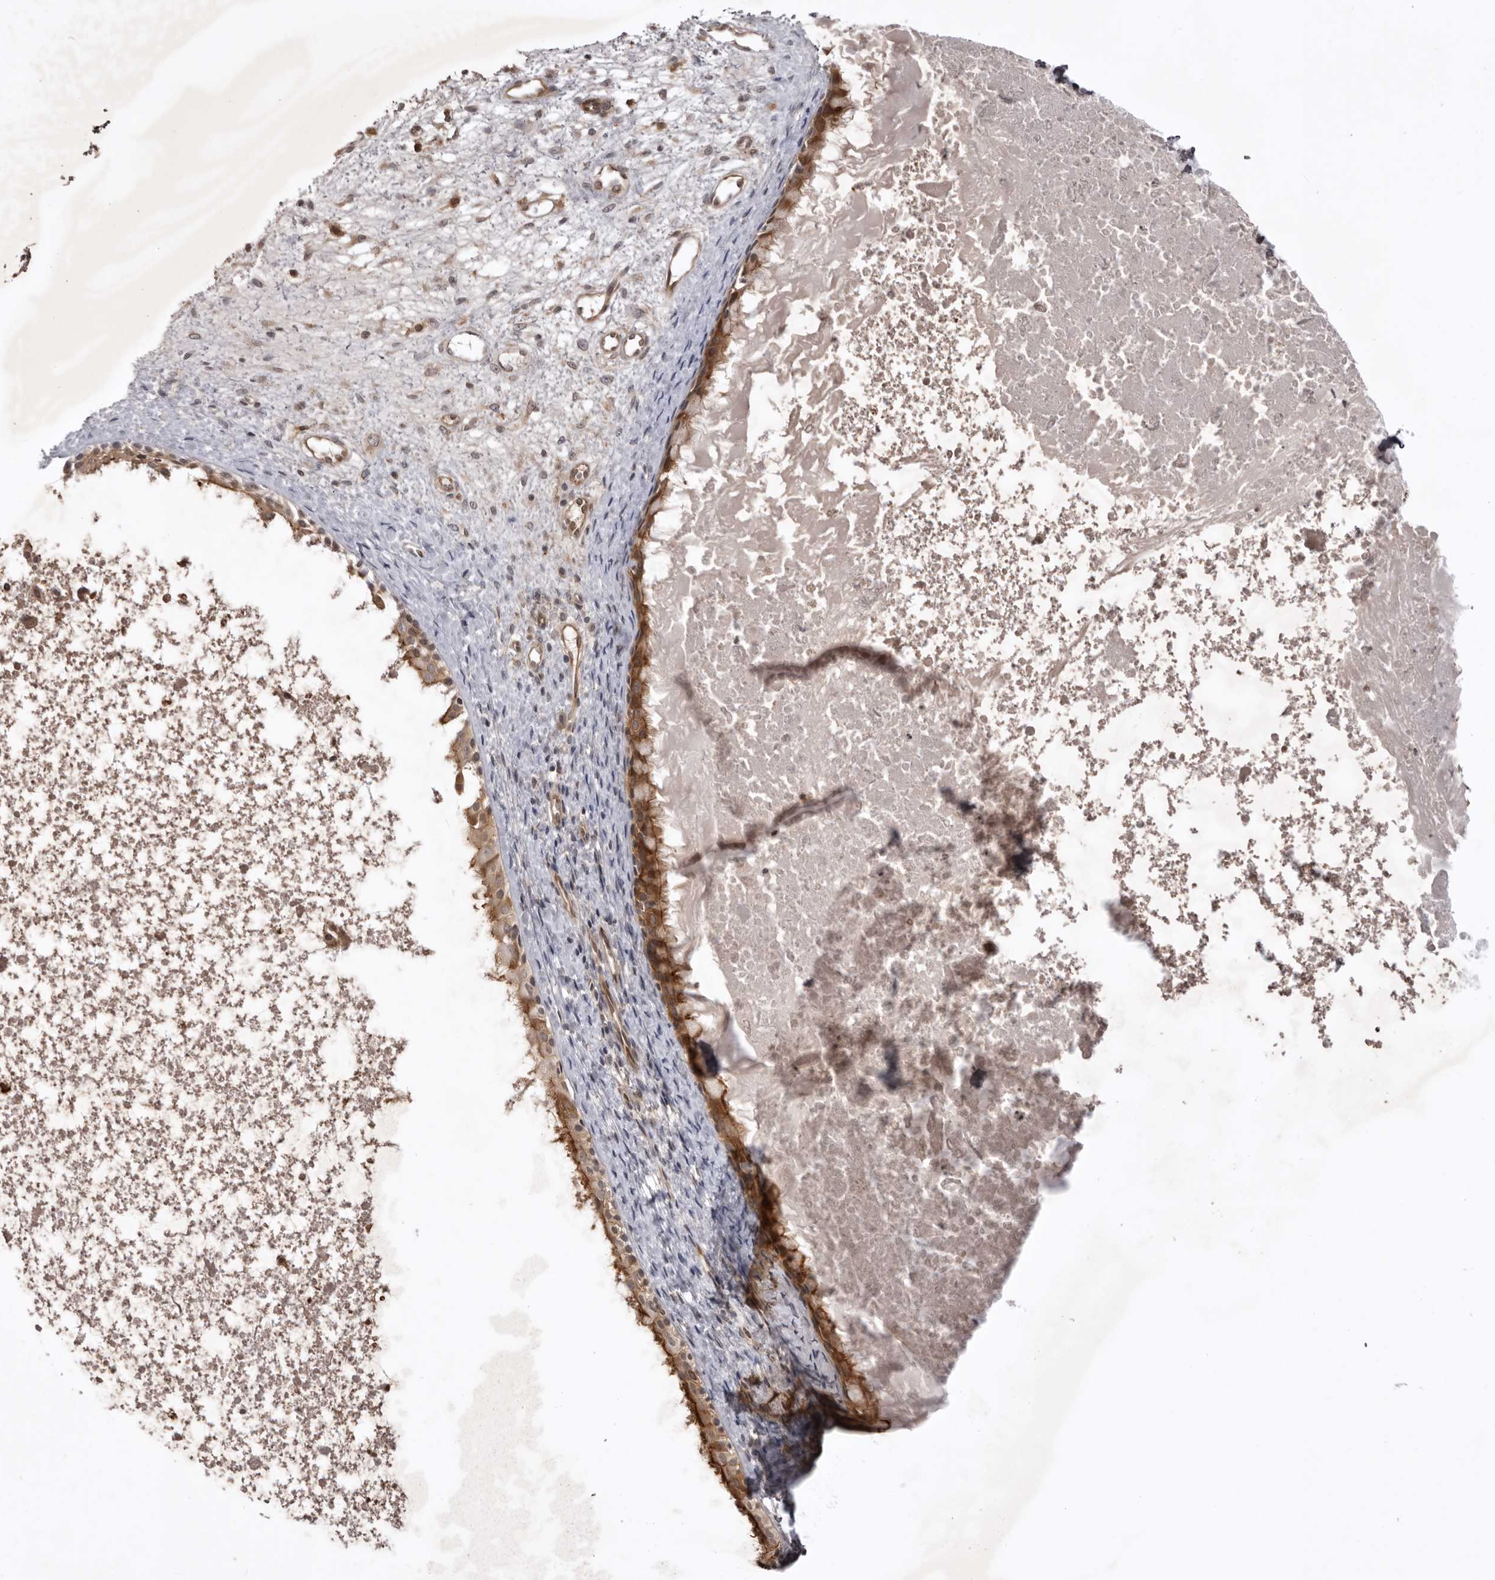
{"staining": {"intensity": "moderate", "quantity": ">75%", "location": "cytoplasmic/membranous"}, "tissue": "nasopharynx", "cell_type": "Respiratory epithelial cells", "image_type": "normal", "snomed": [{"axis": "morphology", "description": "Normal tissue, NOS"}, {"axis": "topography", "description": "Nasopharynx"}], "caption": "Approximately >75% of respiratory epithelial cells in unremarkable human nasopharynx reveal moderate cytoplasmic/membranous protein expression as visualized by brown immunohistochemical staining.", "gene": "USP43", "patient": {"sex": "male", "age": 22}}